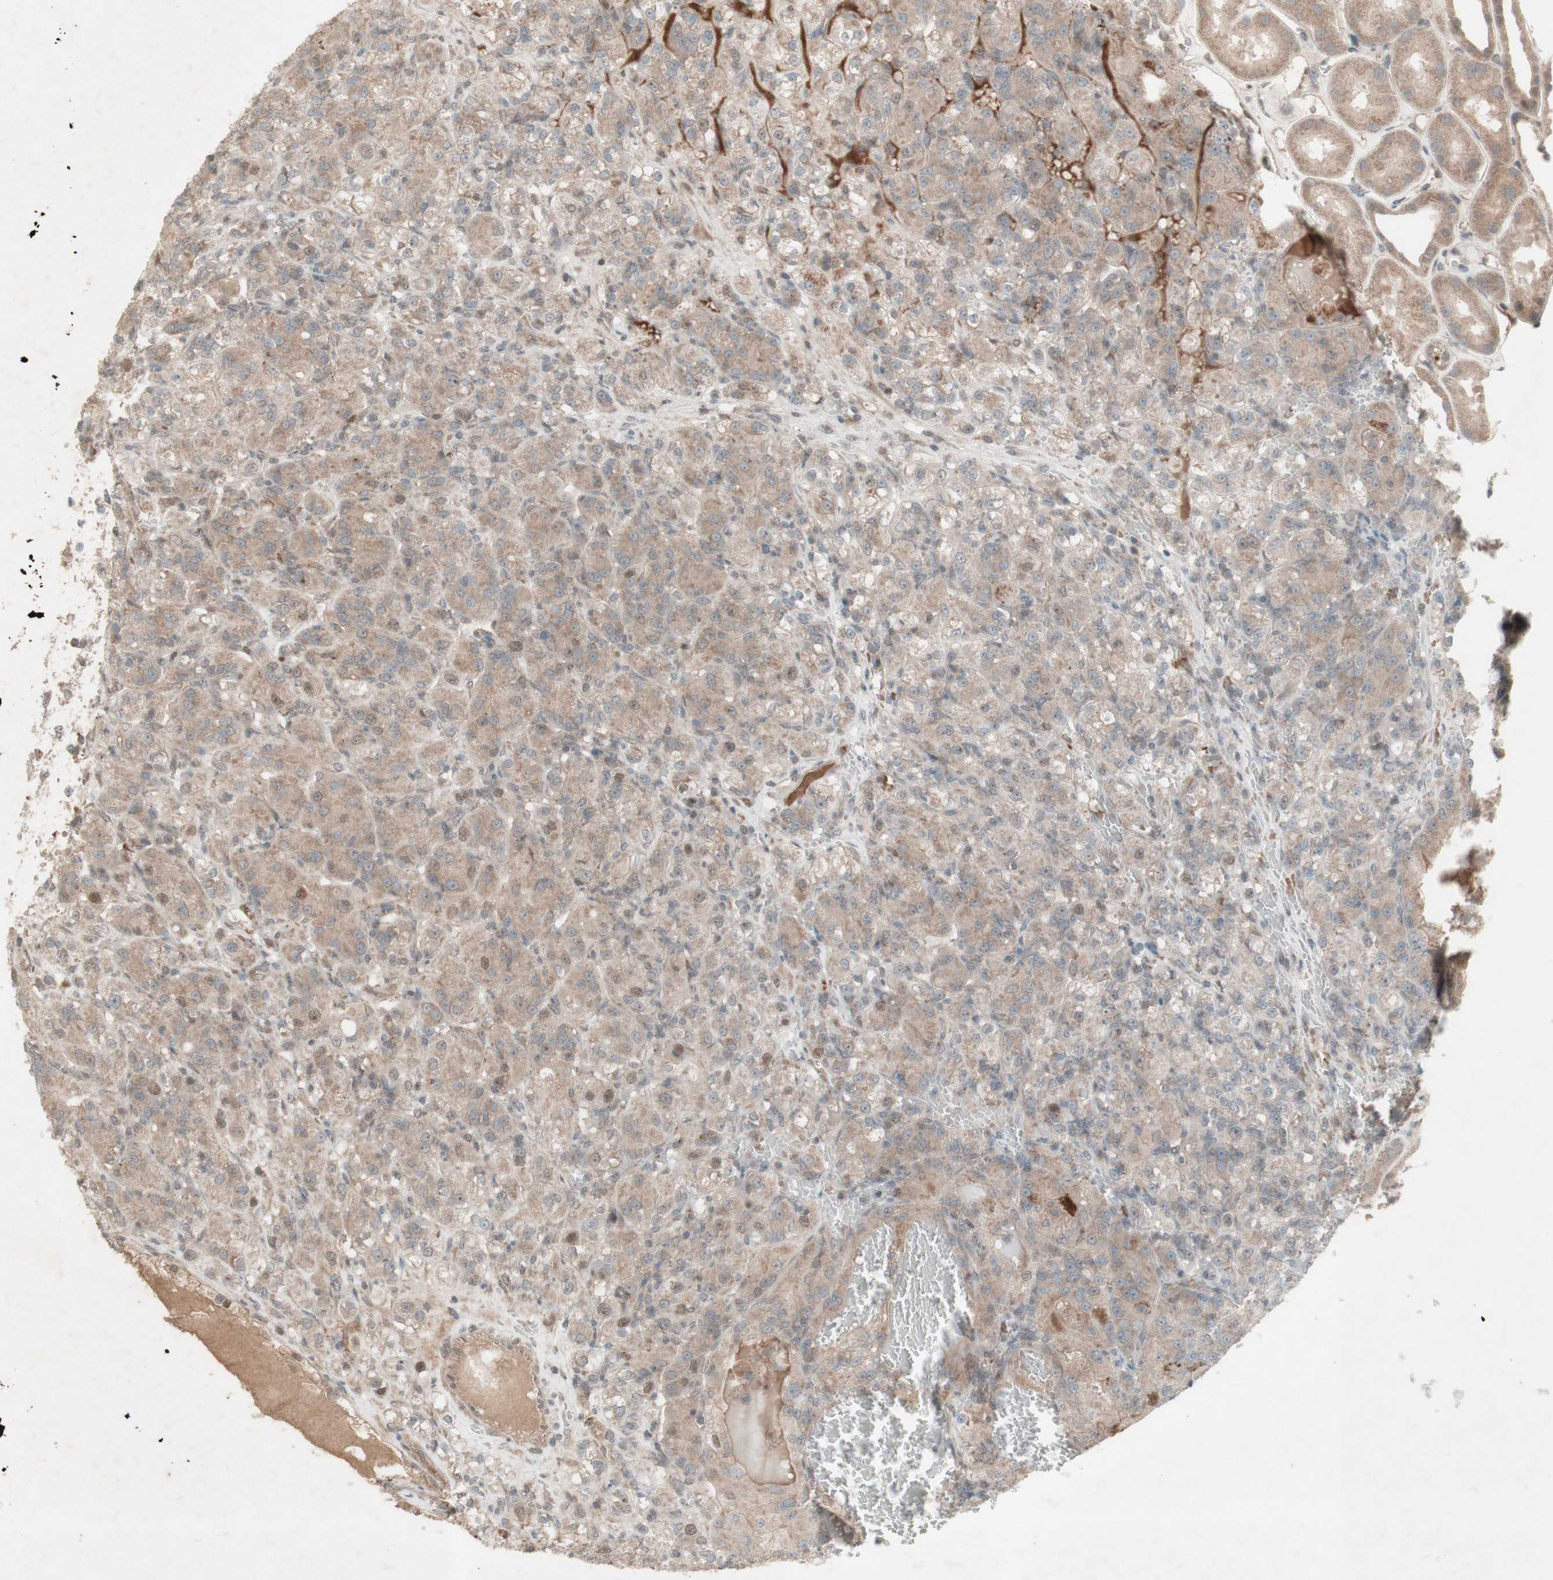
{"staining": {"intensity": "weak", "quantity": ">75%", "location": "cytoplasmic/membranous"}, "tissue": "renal cancer", "cell_type": "Tumor cells", "image_type": "cancer", "snomed": [{"axis": "morphology", "description": "Adenocarcinoma, NOS"}, {"axis": "topography", "description": "Kidney"}], "caption": "Weak cytoplasmic/membranous protein expression is present in about >75% of tumor cells in renal adenocarcinoma. The staining was performed using DAB (3,3'-diaminobenzidine) to visualize the protein expression in brown, while the nuclei were stained in blue with hematoxylin (Magnification: 20x).", "gene": "MSH6", "patient": {"sex": "male", "age": 61}}